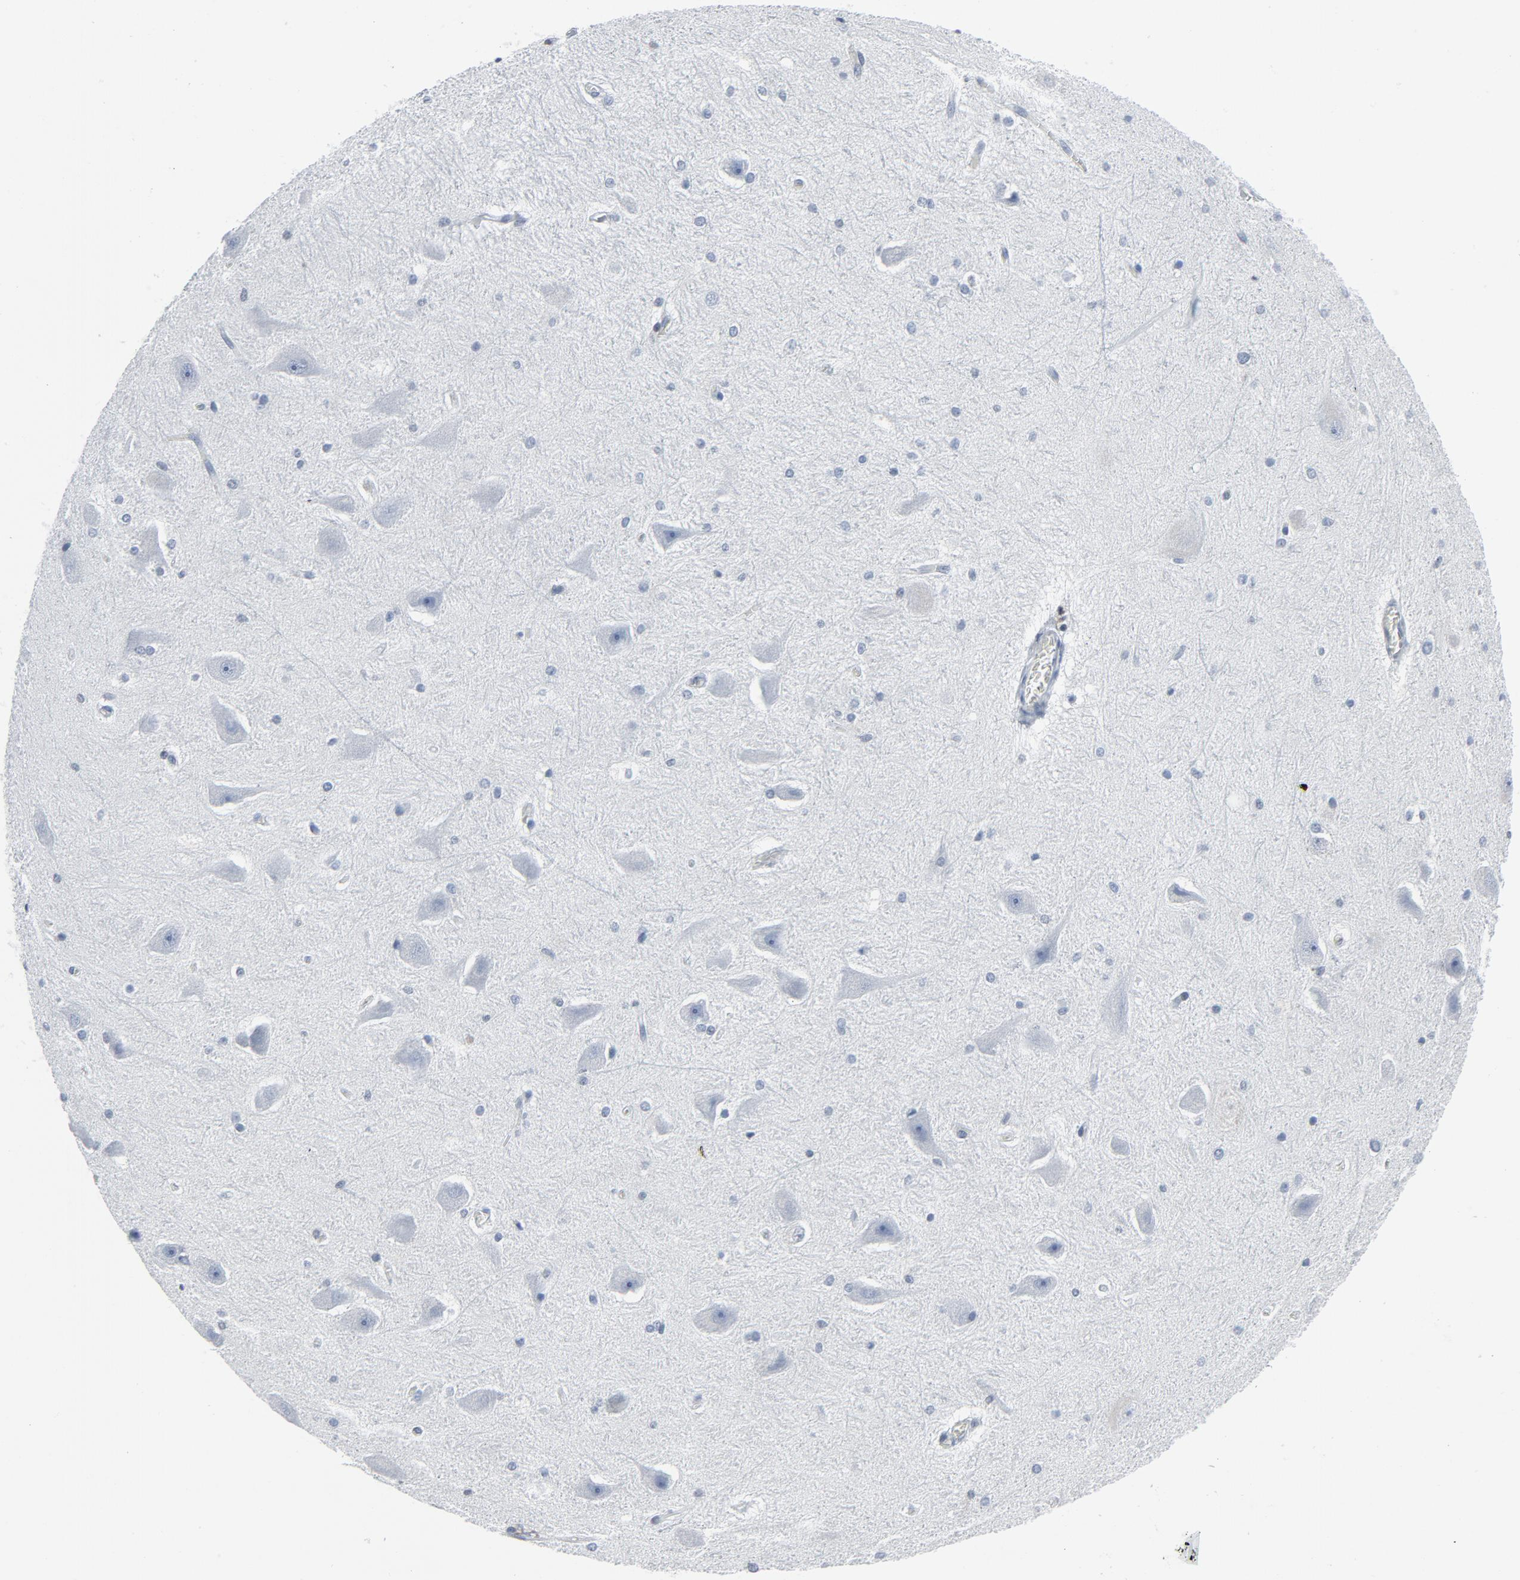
{"staining": {"intensity": "negative", "quantity": "none", "location": "none"}, "tissue": "hippocampus", "cell_type": "Glial cells", "image_type": "normal", "snomed": [{"axis": "morphology", "description": "Normal tissue, NOS"}, {"axis": "topography", "description": "Hippocampus"}], "caption": "Glial cells are negative for brown protein staining in normal hippocampus. The staining was performed using DAB to visualize the protein expression in brown, while the nuclei were stained in blue with hematoxylin (Magnification: 20x).", "gene": "STAT5A", "patient": {"sex": "female", "age": 19}}